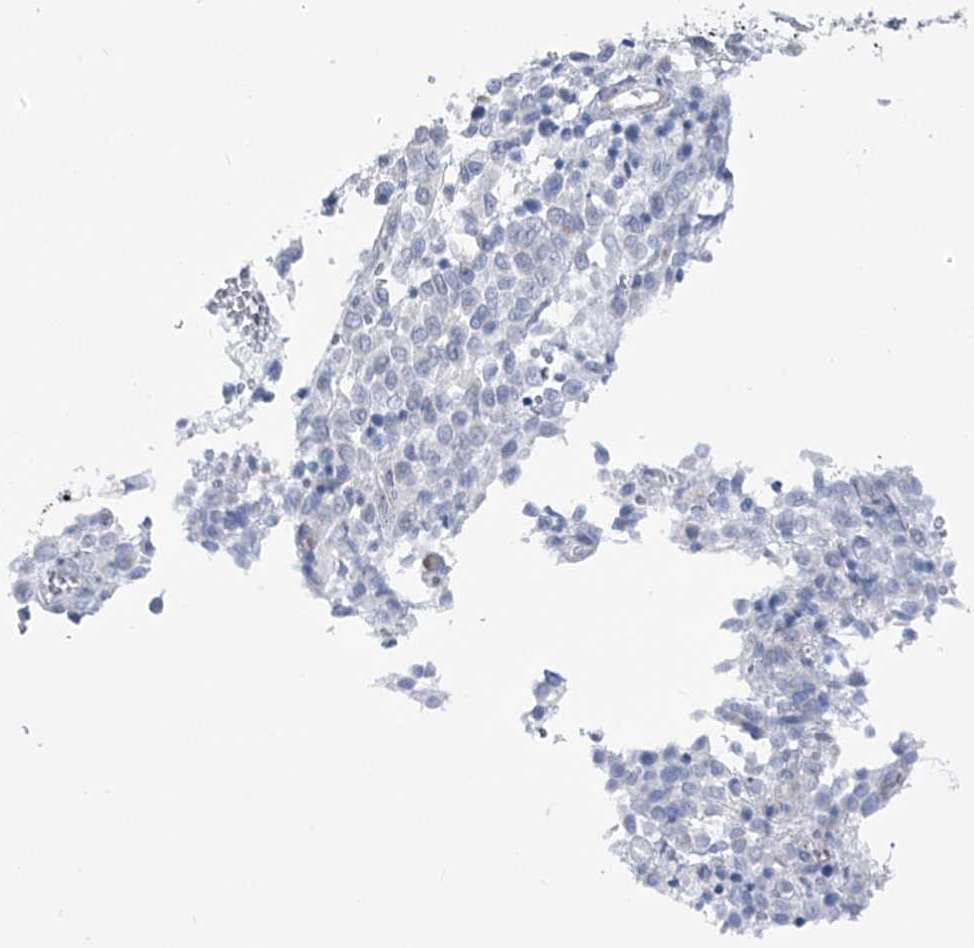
{"staining": {"intensity": "negative", "quantity": "none", "location": "none"}, "tissue": "melanoma", "cell_type": "Tumor cells", "image_type": "cancer", "snomed": [{"axis": "morphology", "description": "Malignant melanoma, Metastatic site"}, {"axis": "topography", "description": "Pancreas"}], "caption": "Malignant melanoma (metastatic site) stained for a protein using immunohistochemistry exhibits no expression tumor cells.", "gene": "SIAE", "patient": {"sex": "female", "age": 30}}